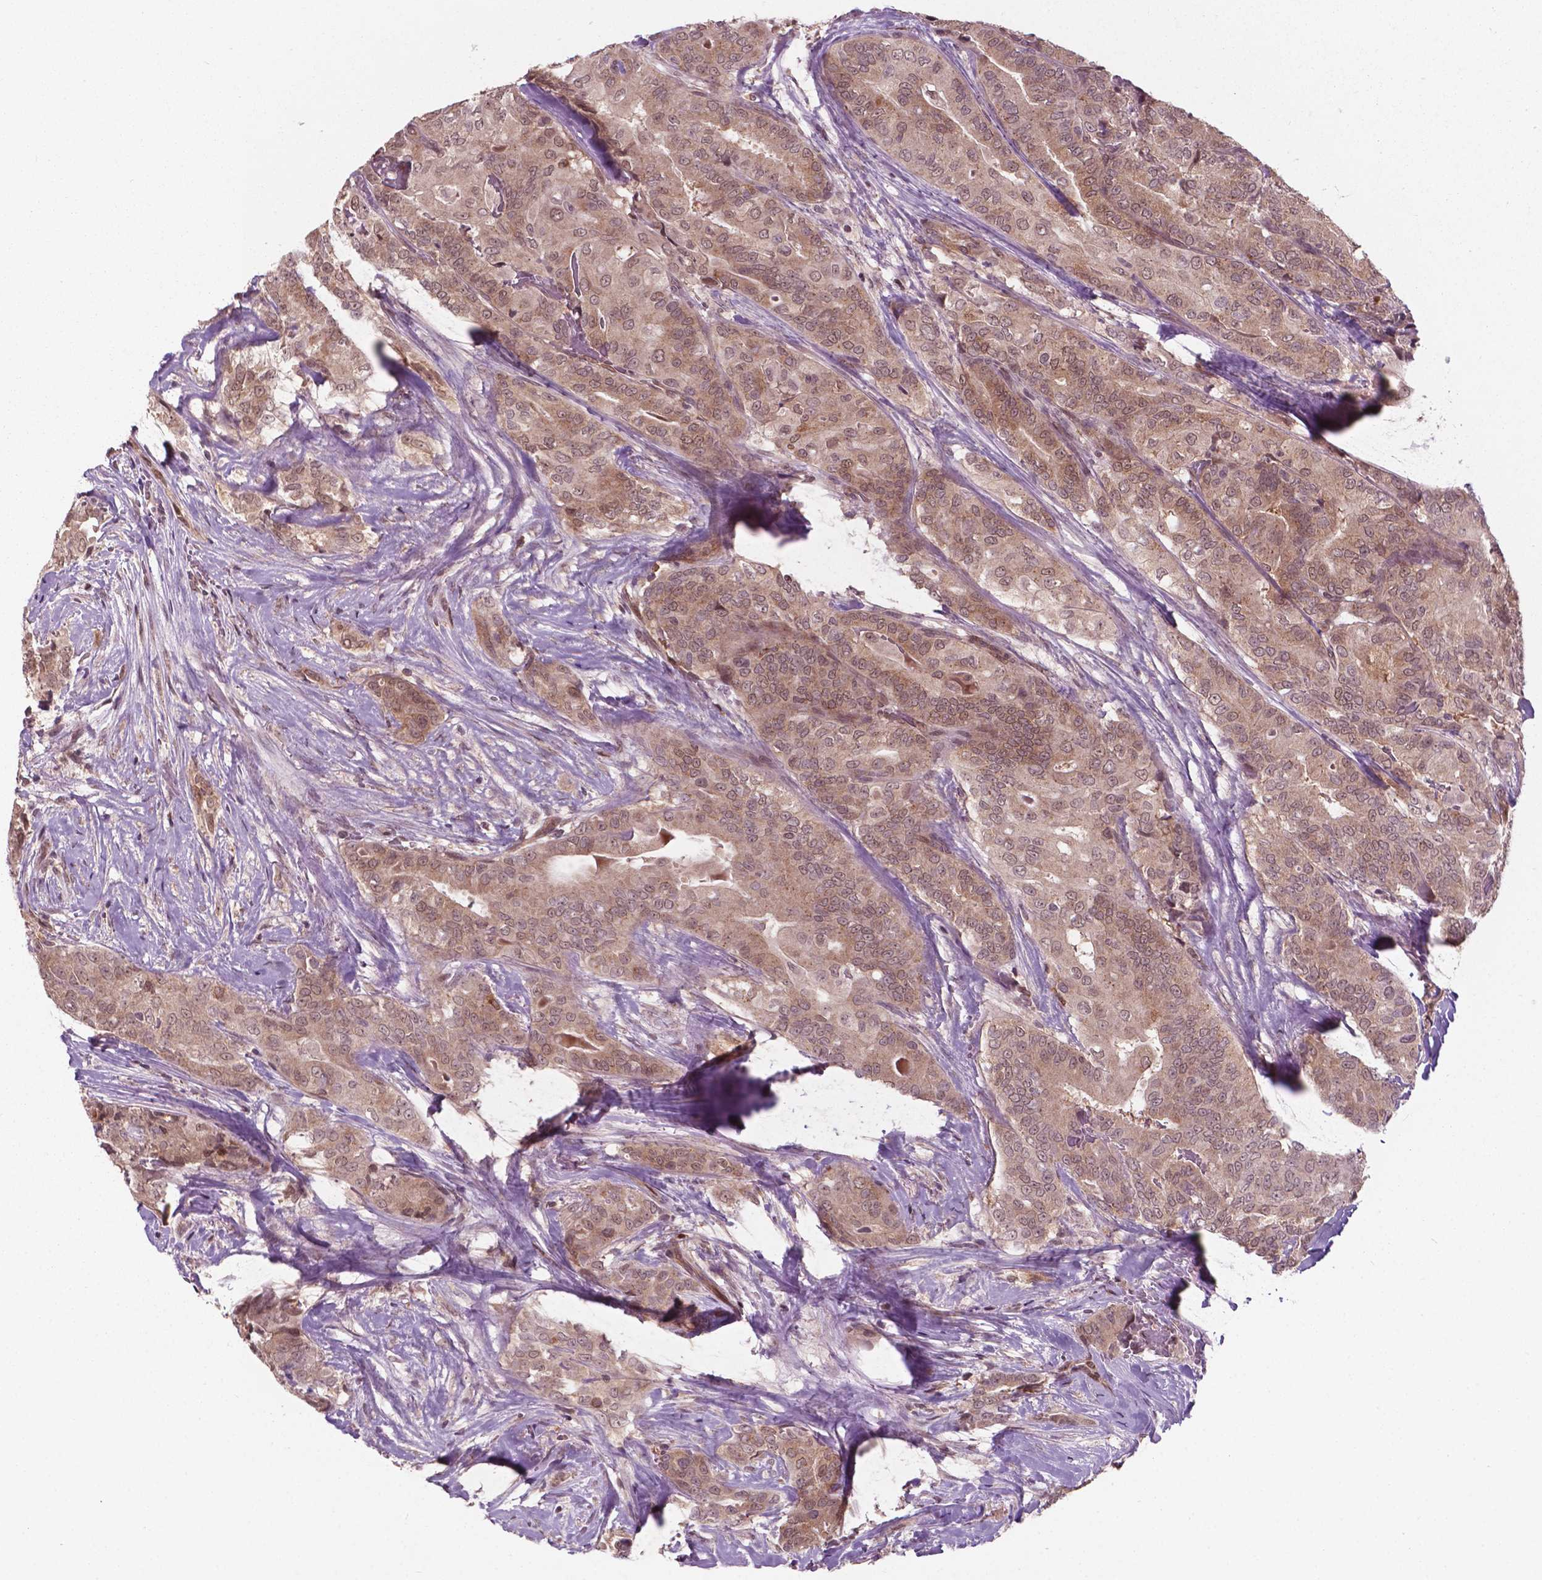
{"staining": {"intensity": "moderate", "quantity": ">75%", "location": "cytoplasmic/membranous,nuclear"}, "tissue": "thyroid cancer", "cell_type": "Tumor cells", "image_type": "cancer", "snomed": [{"axis": "morphology", "description": "Papillary adenocarcinoma, NOS"}, {"axis": "topography", "description": "Thyroid gland"}], "caption": "Thyroid papillary adenocarcinoma stained with a protein marker displays moderate staining in tumor cells.", "gene": "NFAT5", "patient": {"sex": "male", "age": 61}}